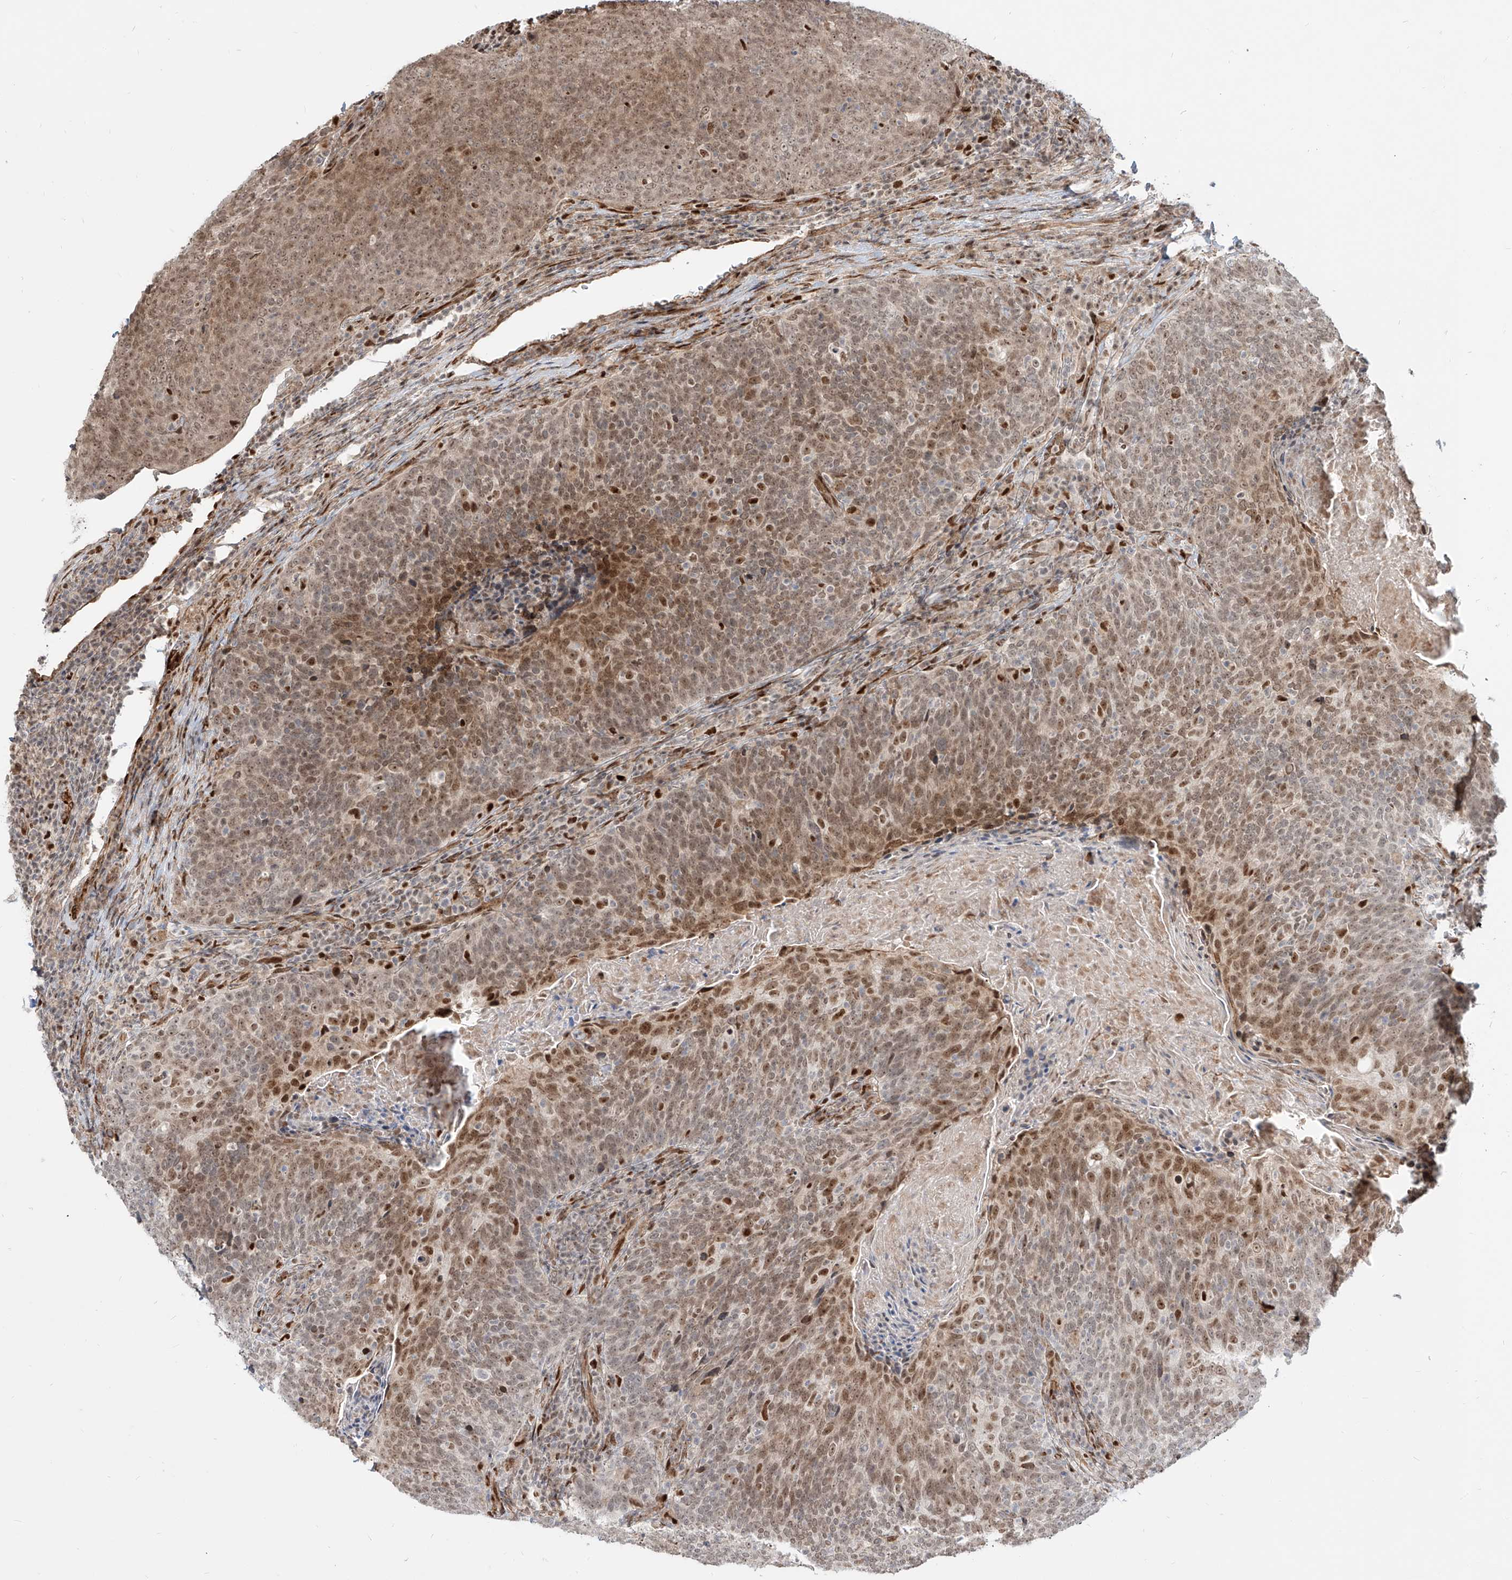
{"staining": {"intensity": "moderate", "quantity": ">75%", "location": "nuclear"}, "tissue": "head and neck cancer", "cell_type": "Tumor cells", "image_type": "cancer", "snomed": [{"axis": "morphology", "description": "Squamous cell carcinoma, NOS"}, {"axis": "morphology", "description": "Squamous cell carcinoma, metastatic, NOS"}, {"axis": "topography", "description": "Lymph node"}, {"axis": "topography", "description": "Head-Neck"}], "caption": "Tumor cells demonstrate medium levels of moderate nuclear positivity in about >75% of cells in human head and neck cancer. (IHC, brightfield microscopy, high magnification).", "gene": "ZNF710", "patient": {"sex": "male", "age": 62}}